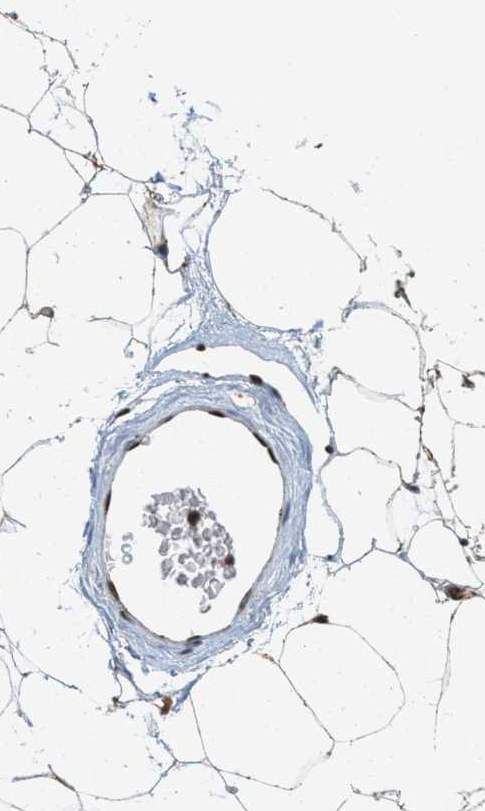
{"staining": {"intensity": "strong", "quantity": ">75%", "location": "cytoplasmic/membranous,nuclear"}, "tissue": "adipose tissue", "cell_type": "Adipocytes", "image_type": "normal", "snomed": [{"axis": "morphology", "description": "Normal tissue, NOS"}, {"axis": "topography", "description": "Breast"}, {"axis": "topography", "description": "Soft tissue"}], "caption": "Adipose tissue stained with DAB (3,3'-diaminobenzidine) immunohistochemistry displays high levels of strong cytoplasmic/membranous,nuclear positivity in approximately >75% of adipocytes. (DAB (3,3'-diaminobenzidine) IHC with brightfield microscopy, high magnification).", "gene": "TLK1", "patient": {"sex": "female", "age": 75}}